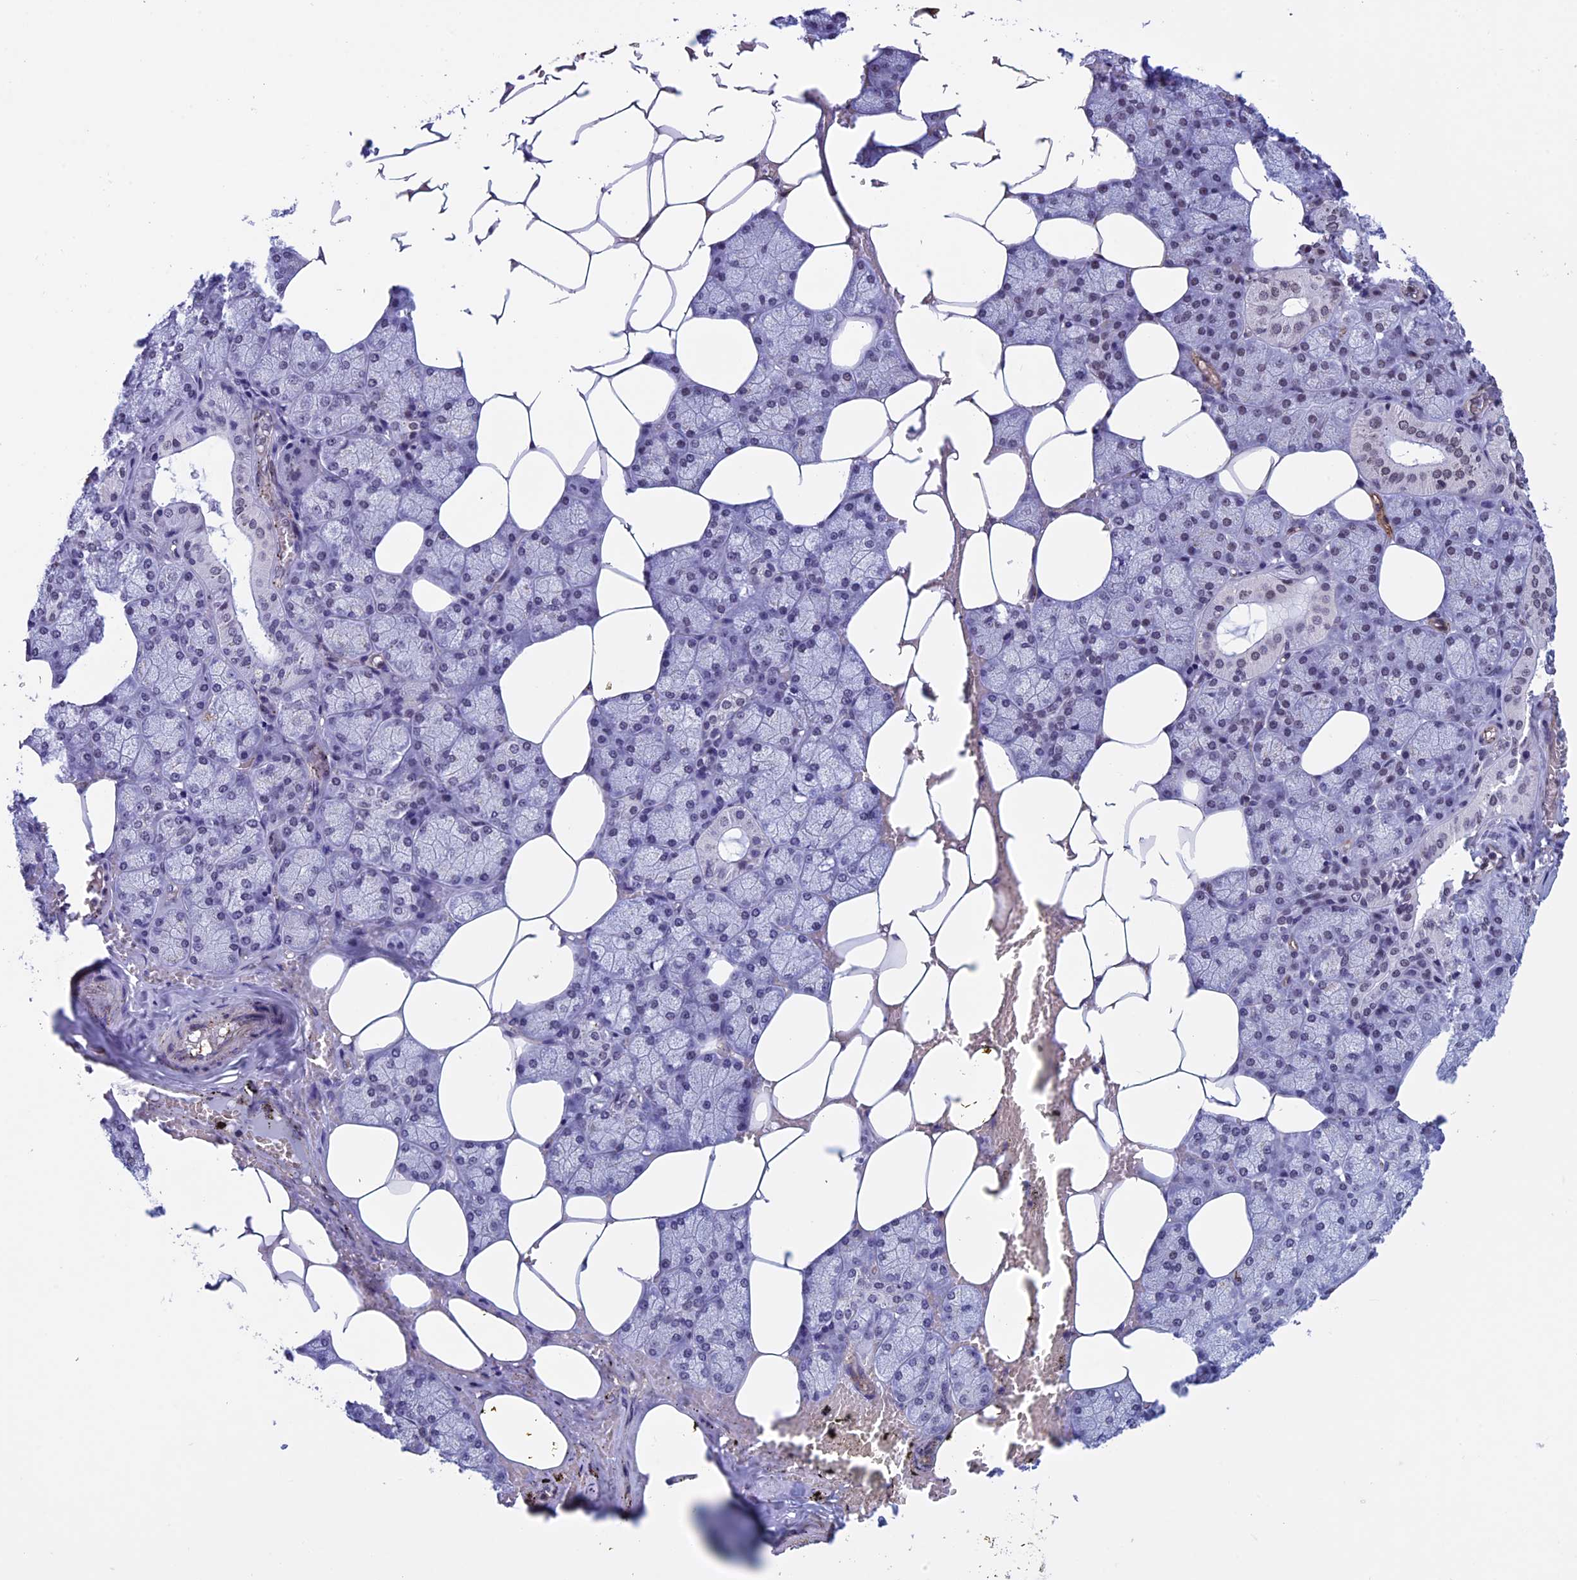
{"staining": {"intensity": "moderate", "quantity": "25%-75%", "location": "nuclear"}, "tissue": "salivary gland", "cell_type": "Glandular cells", "image_type": "normal", "snomed": [{"axis": "morphology", "description": "Normal tissue, NOS"}, {"axis": "topography", "description": "Salivary gland"}], "caption": "Protein expression by IHC exhibits moderate nuclear expression in about 25%-75% of glandular cells in benign salivary gland.", "gene": "NIPBL", "patient": {"sex": "male", "age": 62}}